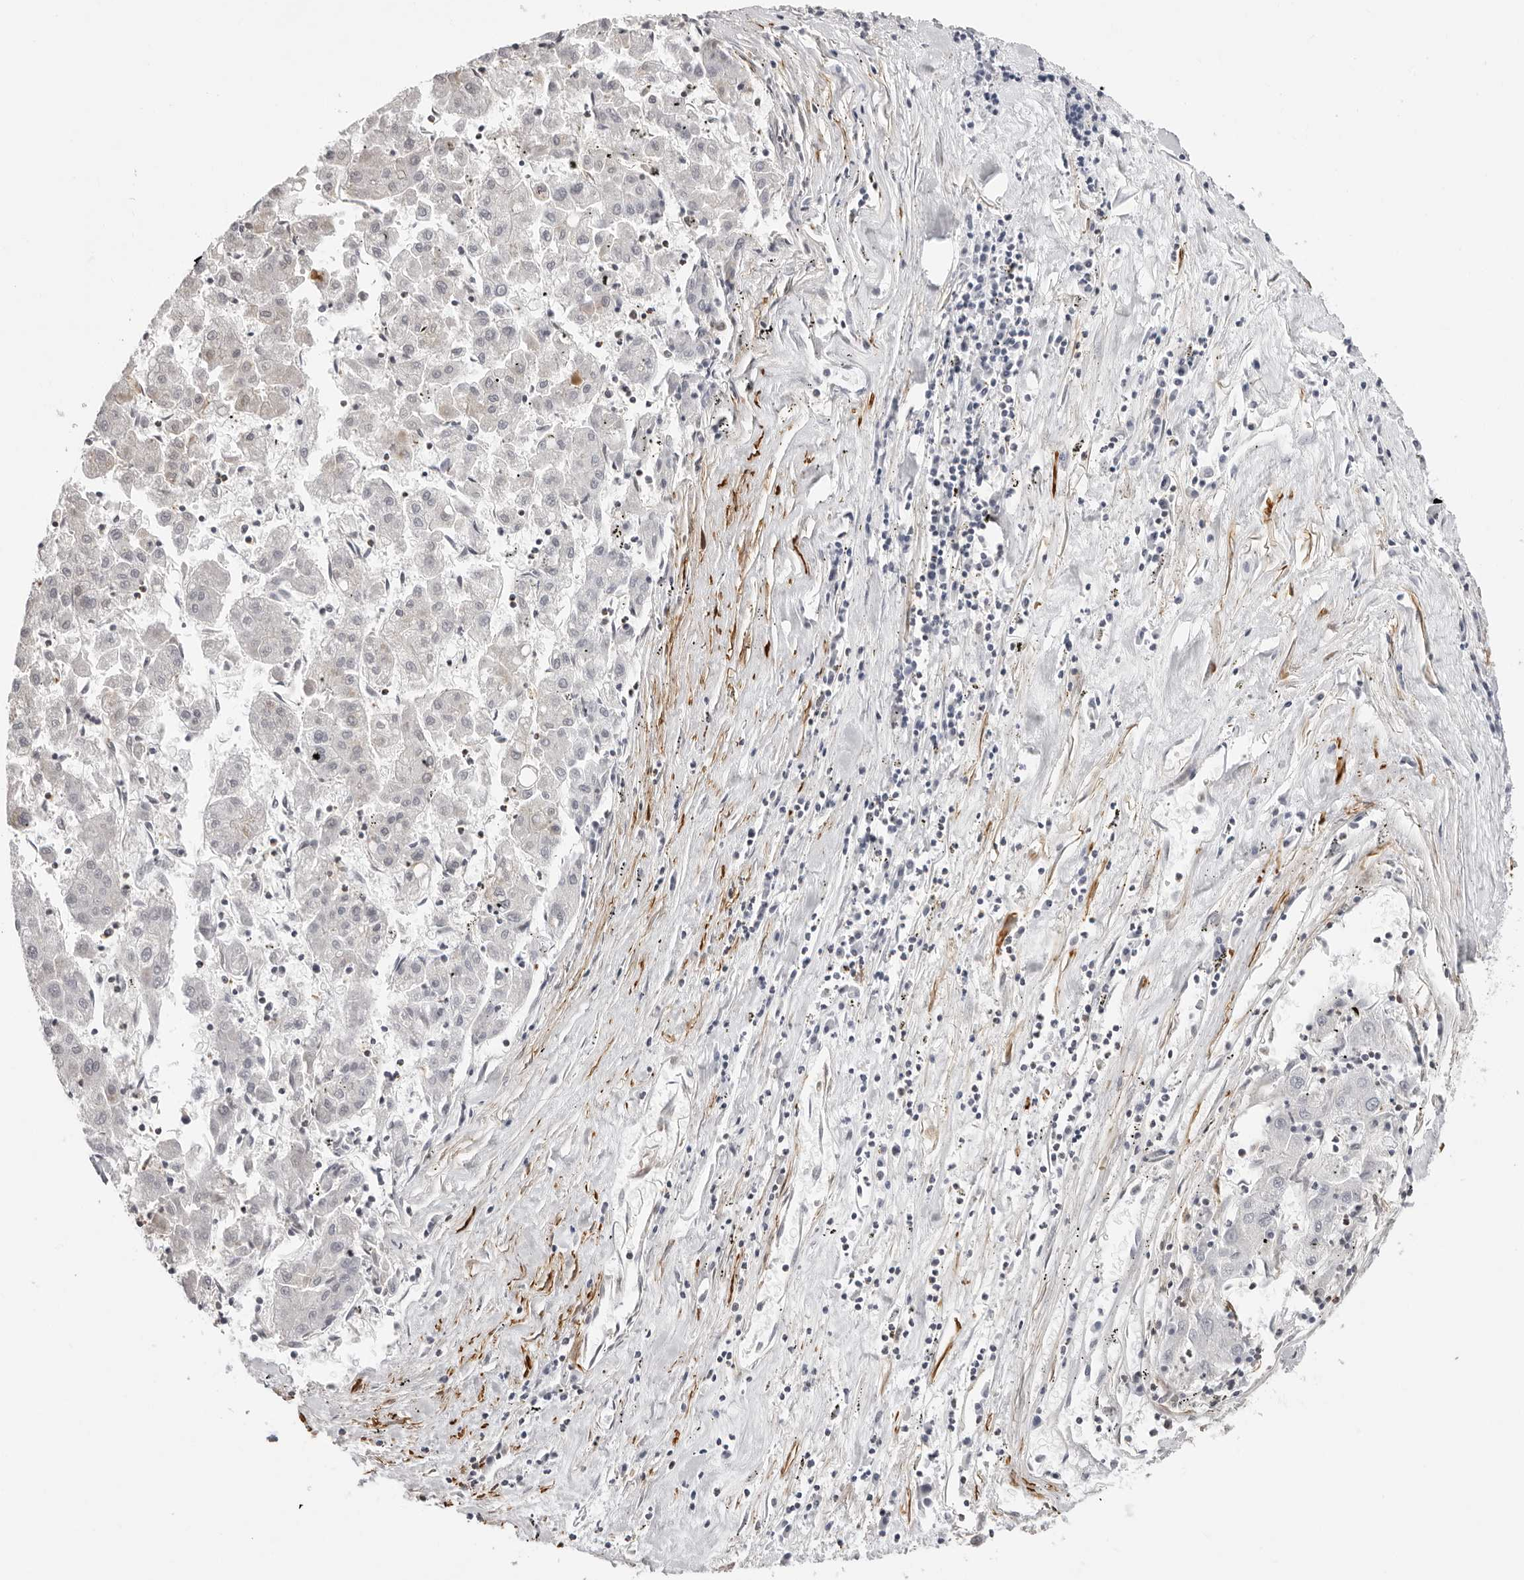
{"staining": {"intensity": "negative", "quantity": "none", "location": "none"}, "tissue": "liver cancer", "cell_type": "Tumor cells", "image_type": "cancer", "snomed": [{"axis": "morphology", "description": "Carcinoma, Hepatocellular, NOS"}, {"axis": "topography", "description": "Liver"}], "caption": "High power microscopy micrograph of an immunohistochemistry photomicrograph of liver cancer, revealing no significant positivity in tumor cells. (DAB (3,3'-diaminobenzidine) IHC with hematoxylin counter stain).", "gene": "UNK", "patient": {"sex": "male", "age": 72}}